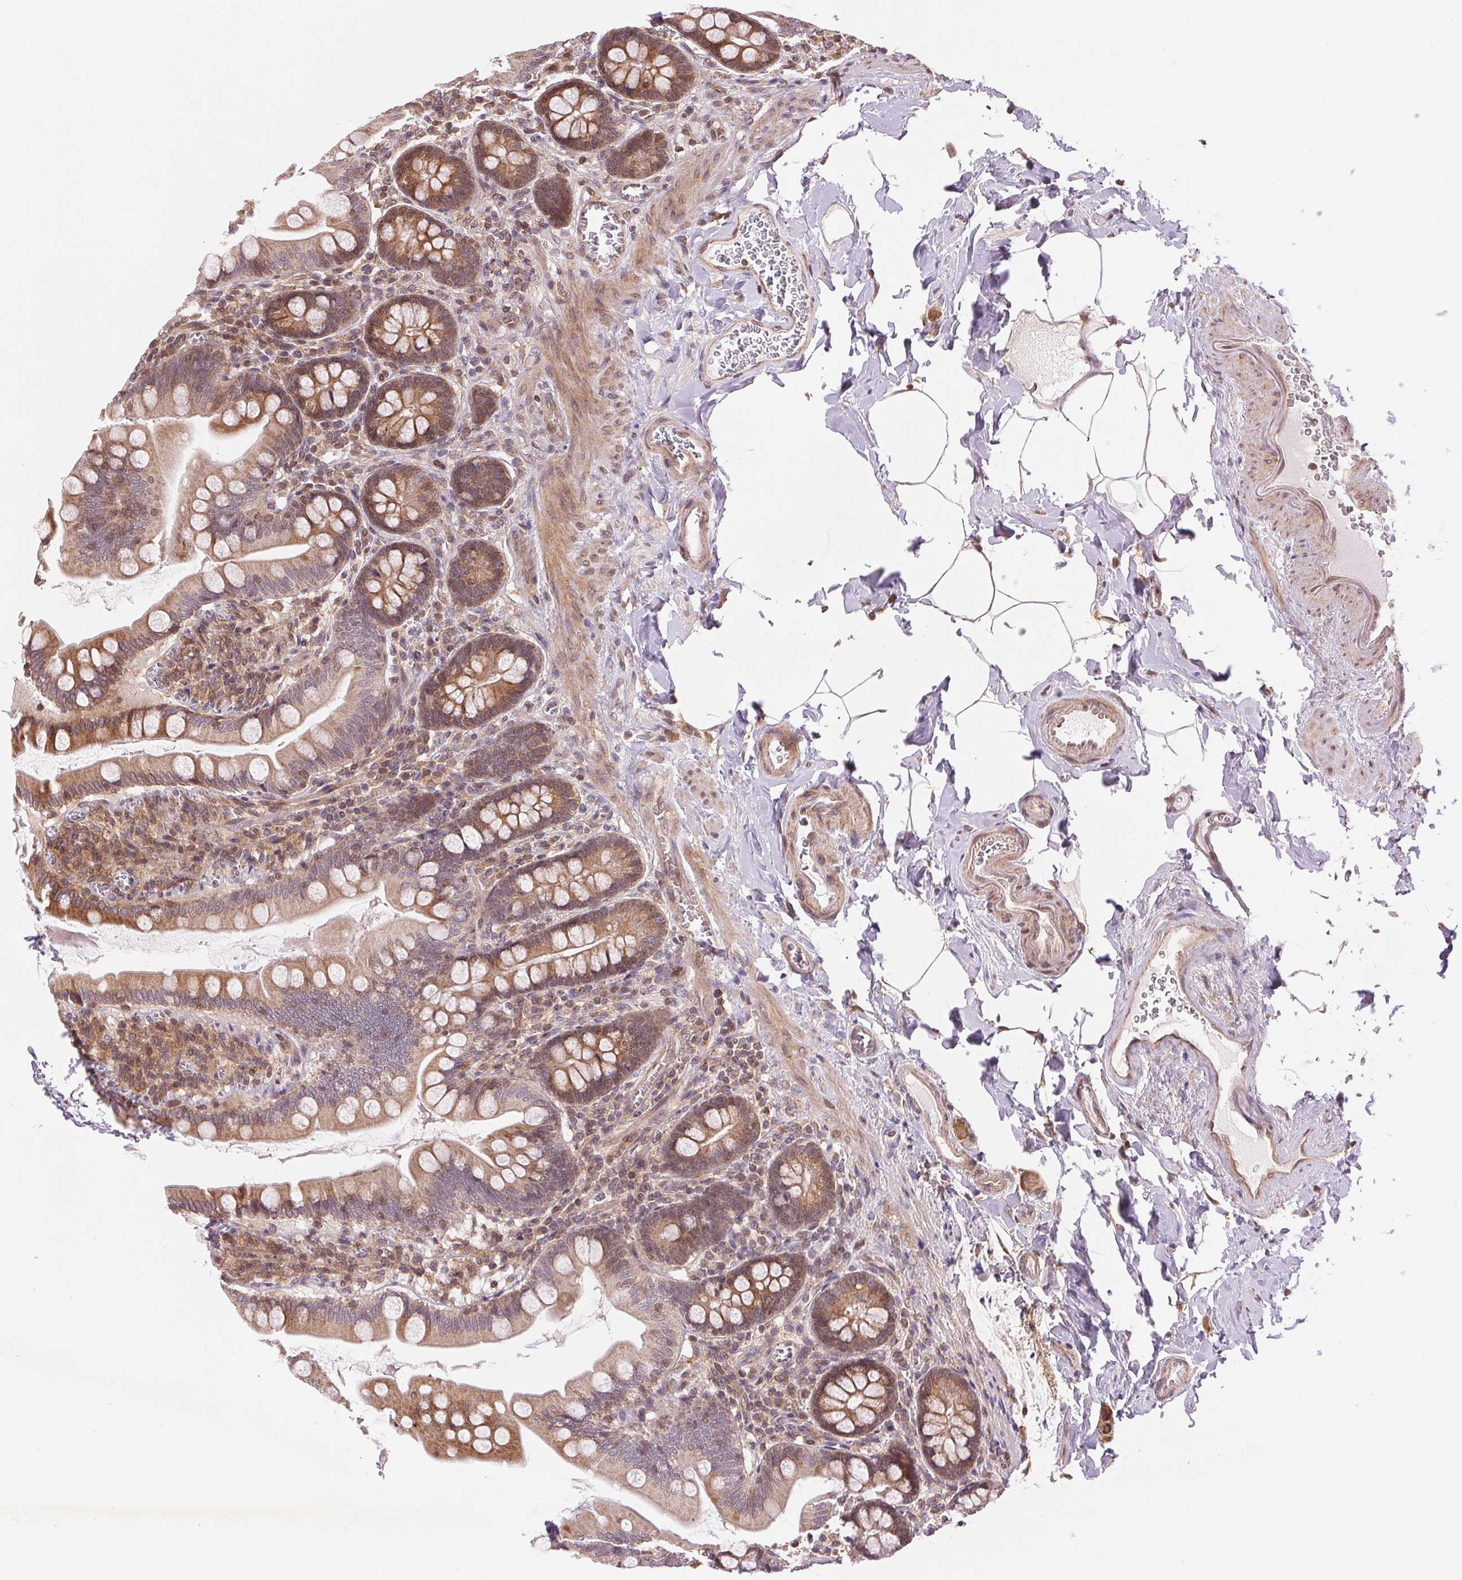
{"staining": {"intensity": "moderate", "quantity": ">75%", "location": "cytoplasmic/membranous,nuclear"}, "tissue": "small intestine", "cell_type": "Glandular cells", "image_type": "normal", "snomed": [{"axis": "morphology", "description": "Normal tissue, NOS"}, {"axis": "topography", "description": "Small intestine"}], "caption": "IHC (DAB) staining of benign human small intestine shows moderate cytoplasmic/membranous,nuclear protein staining in approximately >75% of glandular cells. Immunohistochemistry stains the protein in brown and the nuclei are stained blue.", "gene": "BTF3L4", "patient": {"sex": "female", "age": 56}}